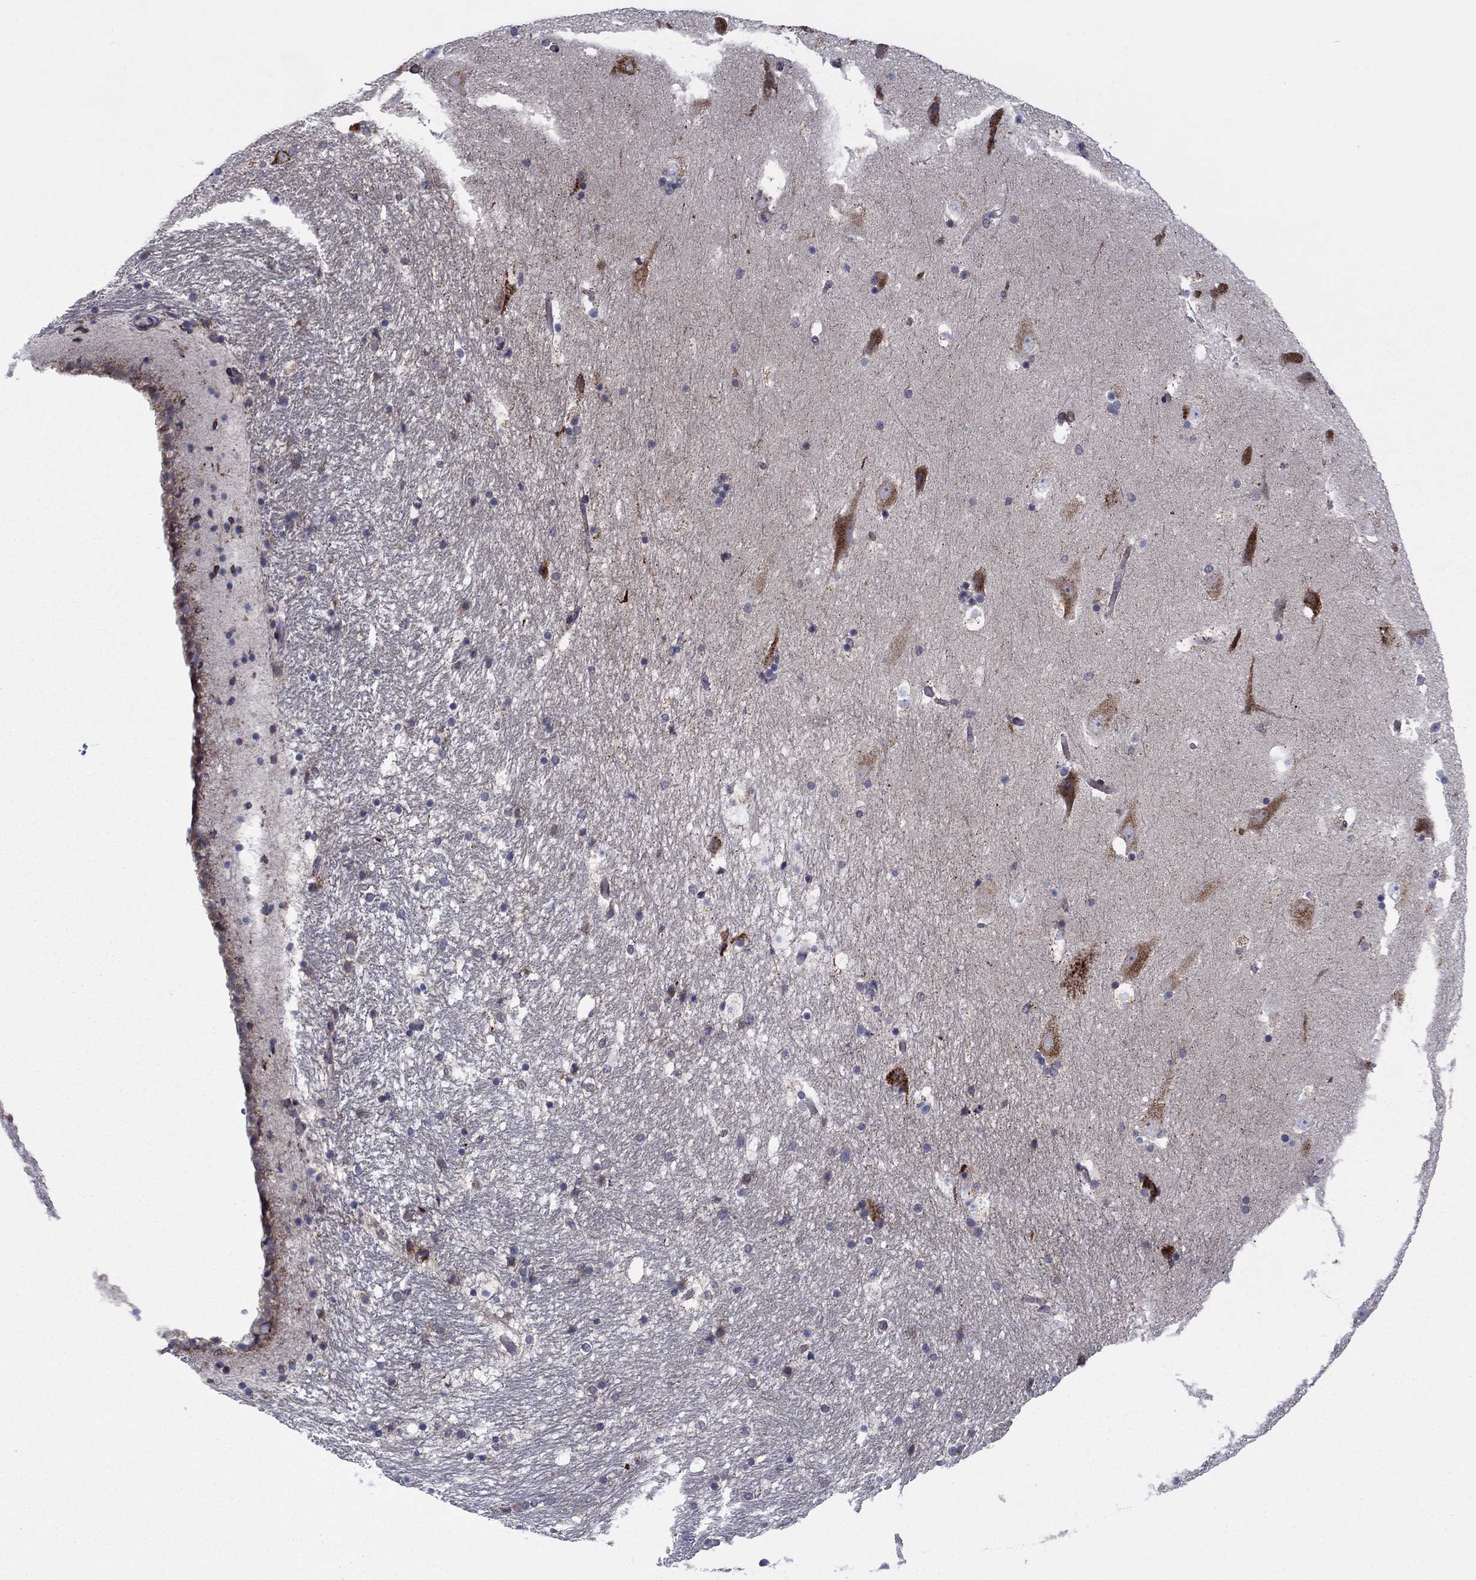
{"staining": {"intensity": "negative", "quantity": "none", "location": "none"}, "tissue": "hippocampus", "cell_type": "Glial cells", "image_type": "normal", "snomed": [{"axis": "morphology", "description": "Normal tissue, NOS"}, {"axis": "topography", "description": "Hippocampus"}], "caption": "The immunohistochemistry histopathology image has no significant expression in glial cells of hippocampus. Brightfield microscopy of immunohistochemistry (IHC) stained with DAB (brown) and hematoxylin (blue), captured at high magnification.", "gene": "GPR155", "patient": {"sex": "male", "age": 51}}